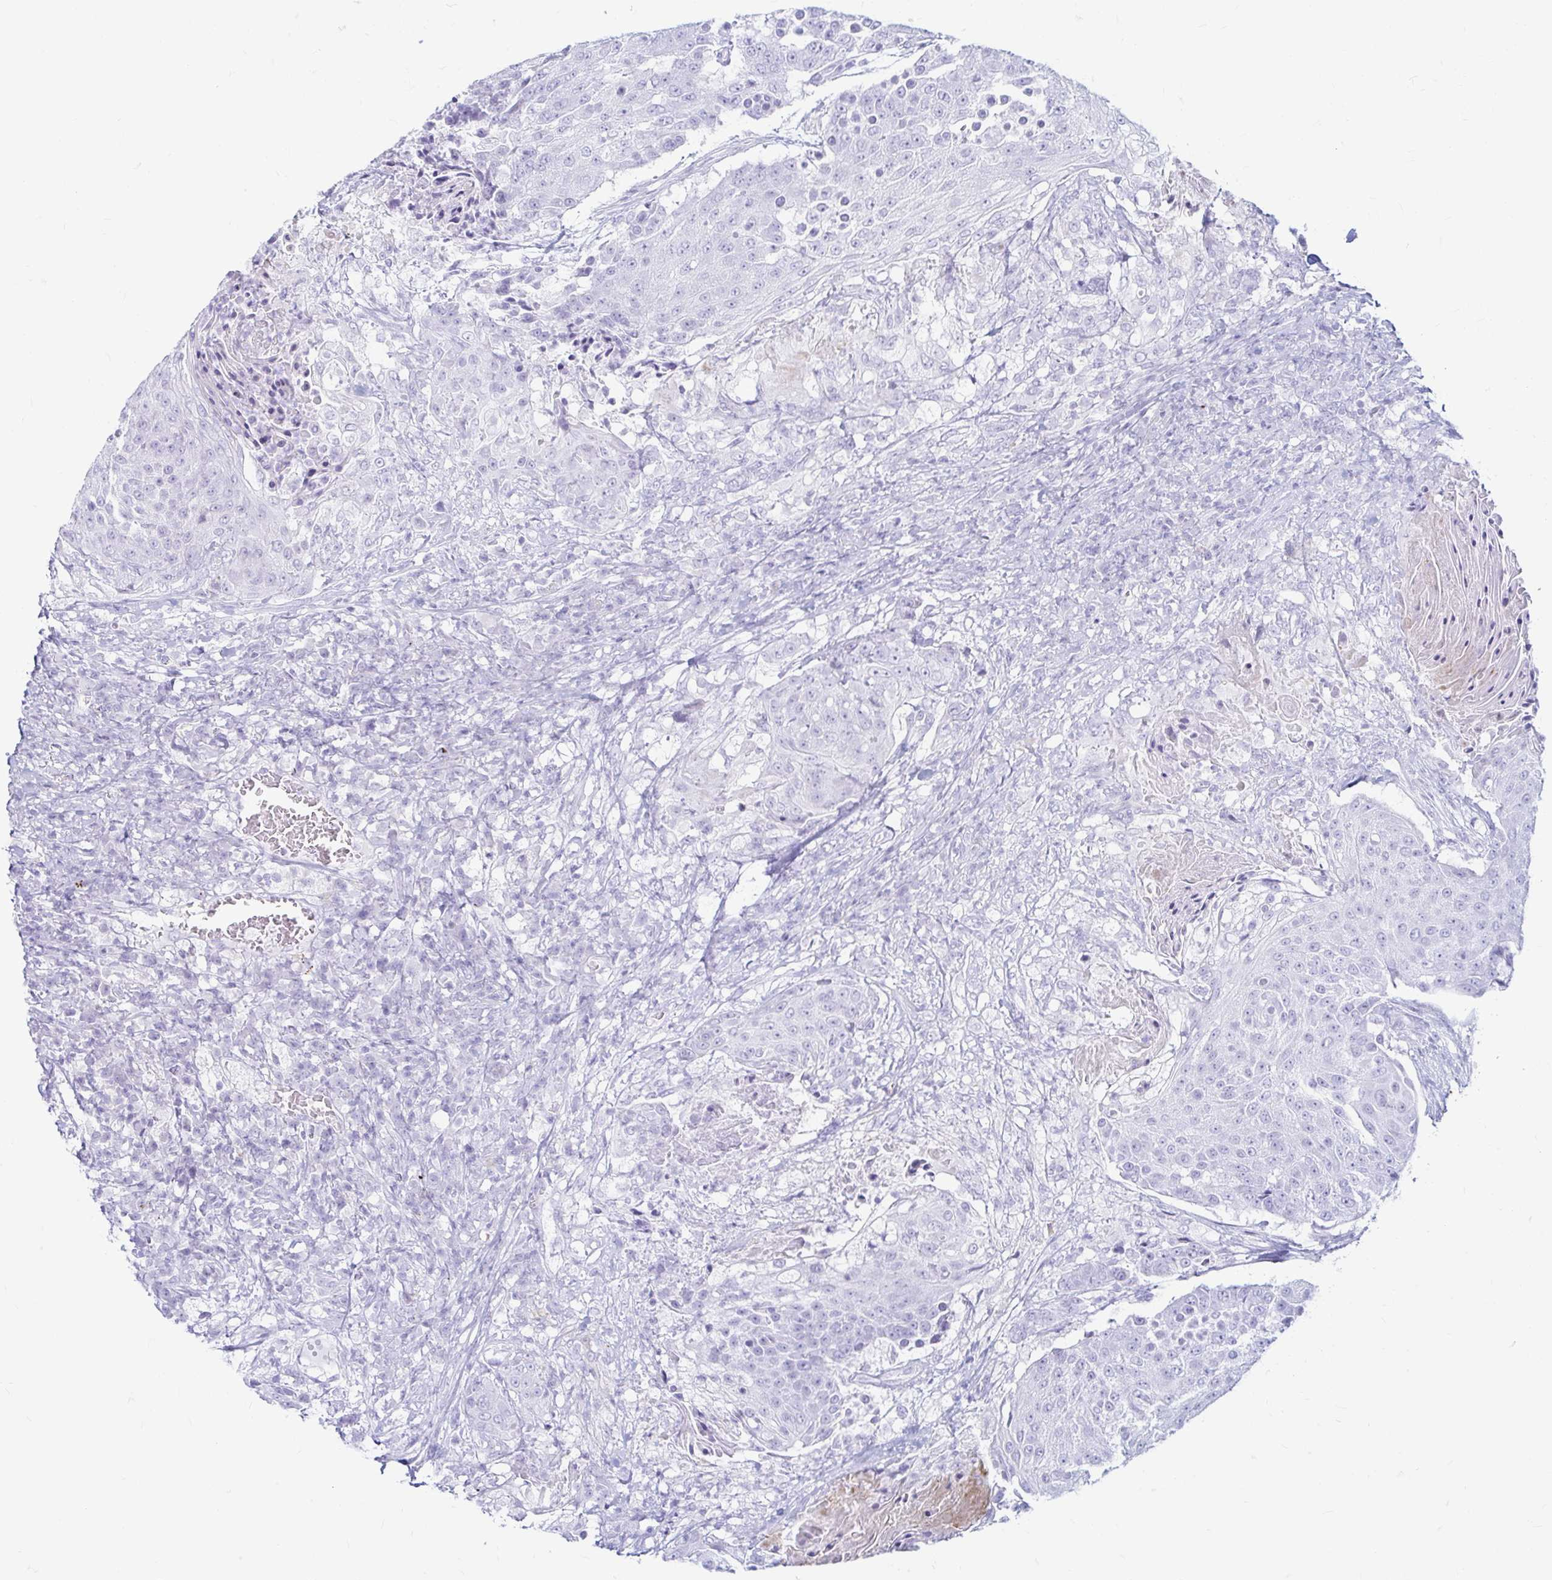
{"staining": {"intensity": "negative", "quantity": "none", "location": "none"}, "tissue": "urothelial cancer", "cell_type": "Tumor cells", "image_type": "cancer", "snomed": [{"axis": "morphology", "description": "Urothelial carcinoma, High grade"}, {"axis": "topography", "description": "Urinary bladder"}], "caption": "A histopathology image of urothelial cancer stained for a protein demonstrates no brown staining in tumor cells.", "gene": "ERICH6", "patient": {"sex": "female", "age": 63}}